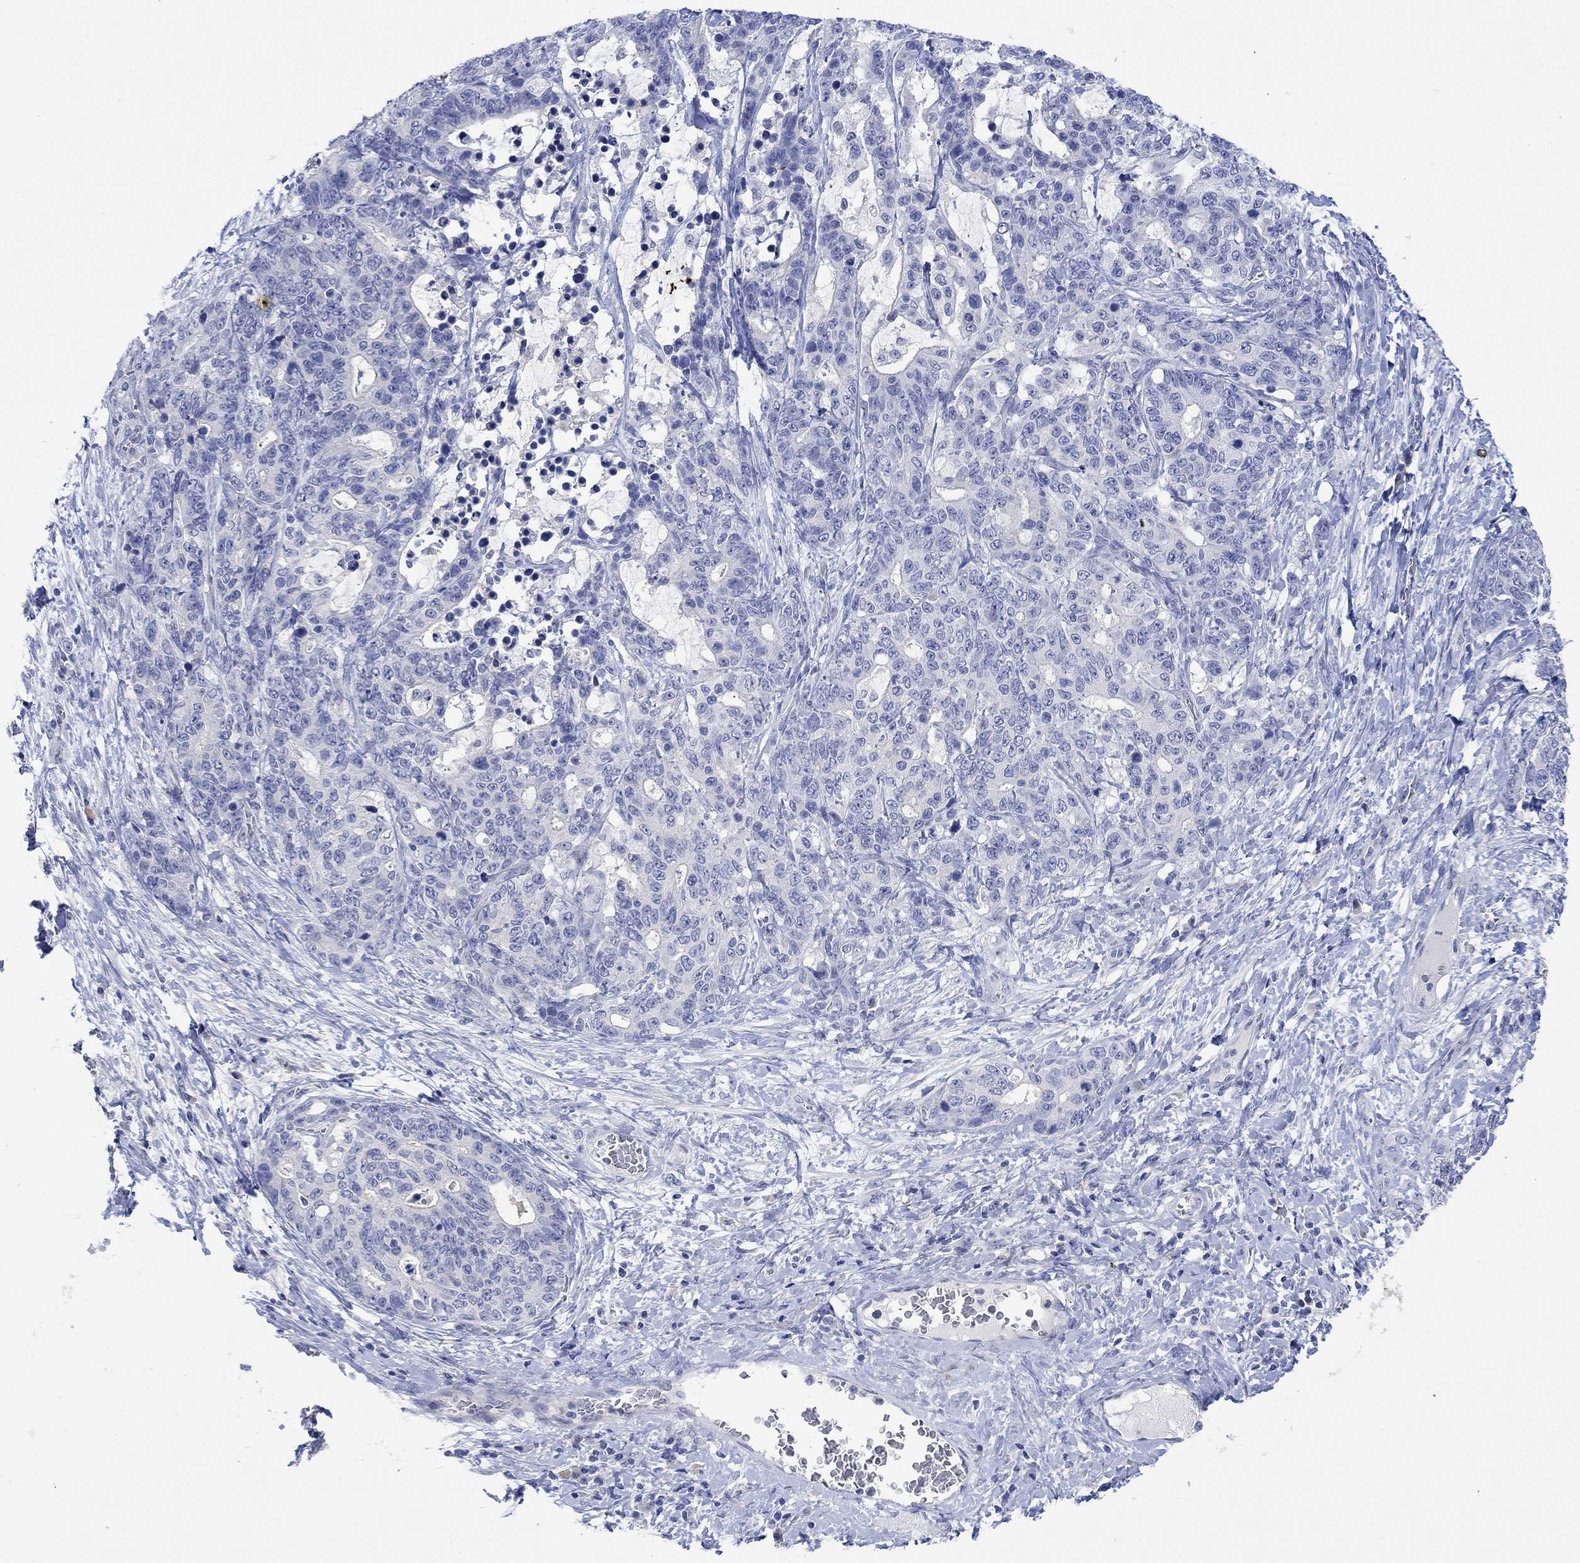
{"staining": {"intensity": "negative", "quantity": "none", "location": "none"}, "tissue": "stomach cancer", "cell_type": "Tumor cells", "image_type": "cancer", "snomed": [{"axis": "morphology", "description": "Normal tissue, NOS"}, {"axis": "morphology", "description": "Adenocarcinoma, NOS"}, {"axis": "topography", "description": "Stomach"}], "caption": "Adenocarcinoma (stomach) stained for a protein using immunohistochemistry exhibits no expression tumor cells.", "gene": "DLK1", "patient": {"sex": "female", "age": 64}}